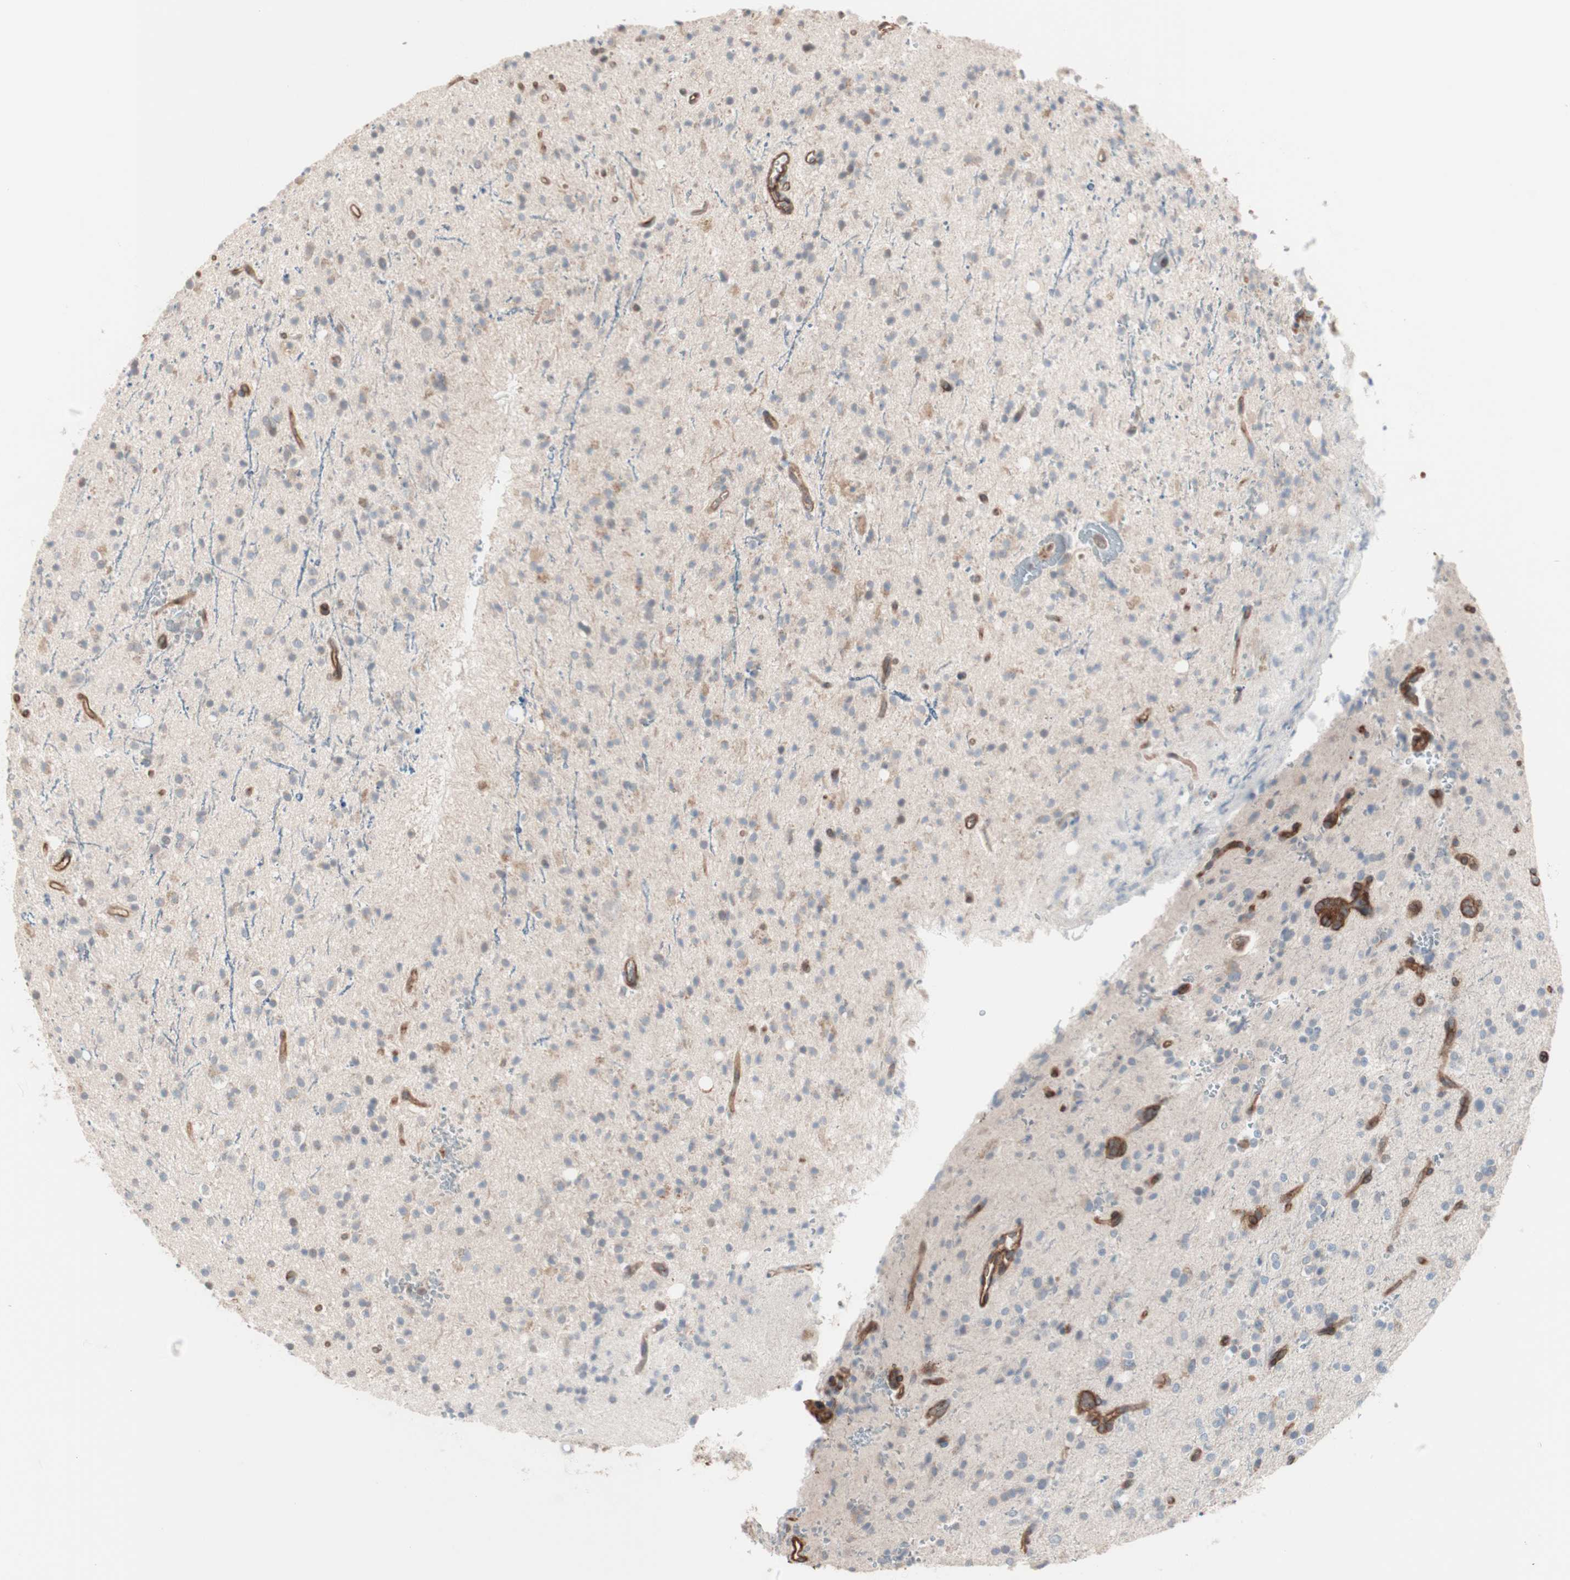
{"staining": {"intensity": "weak", "quantity": "<25%", "location": "cytoplasmic/membranous"}, "tissue": "glioma", "cell_type": "Tumor cells", "image_type": "cancer", "snomed": [{"axis": "morphology", "description": "Glioma, malignant, High grade"}, {"axis": "topography", "description": "Brain"}], "caption": "IHC histopathology image of human malignant glioma (high-grade) stained for a protein (brown), which exhibits no positivity in tumor cells.", "gene": "ALG5", "patient": {"sex": "male", "age": 47}}